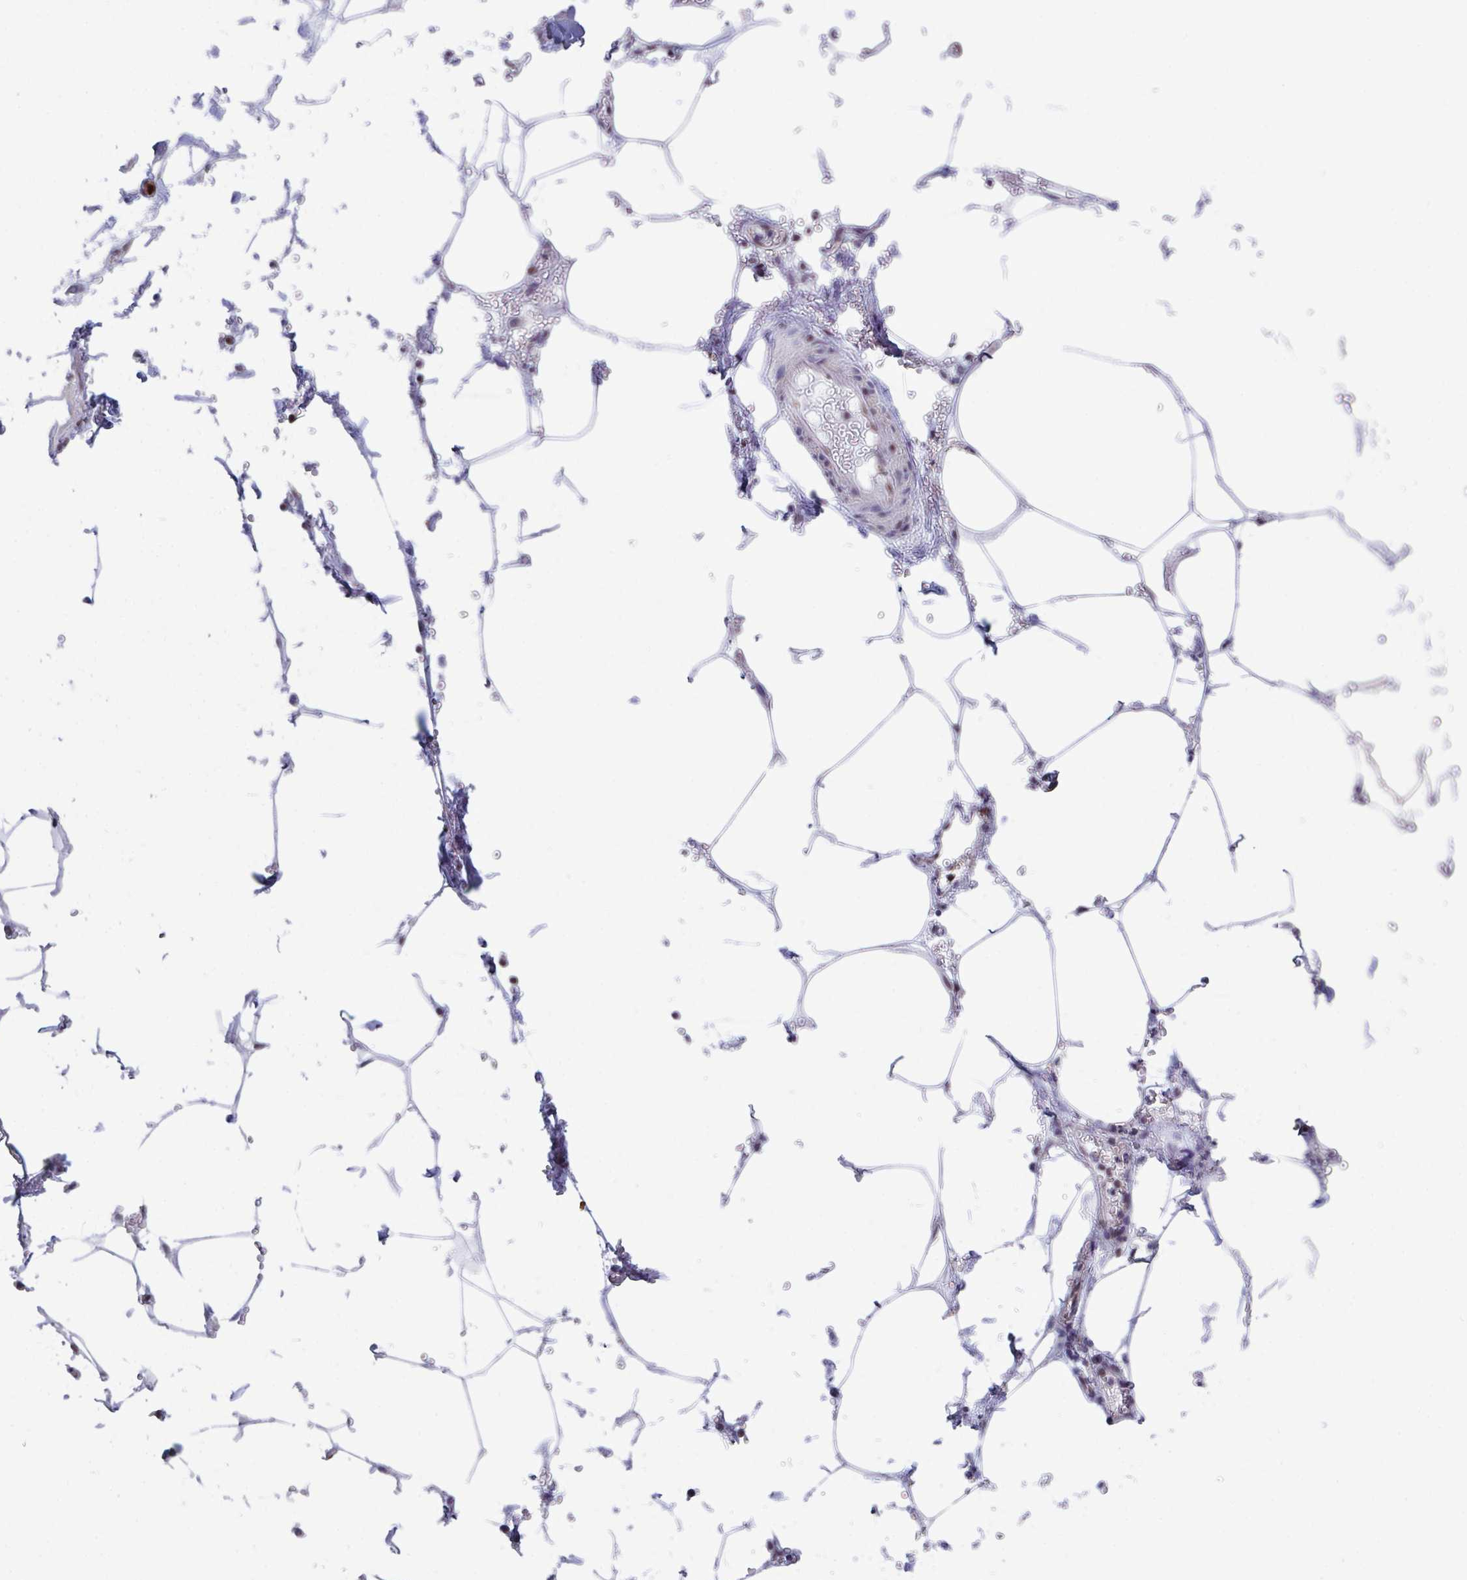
{"staining": {"intensity": "negative", "quantity": "none", "location": "none"}, "tissue": "adipose tissue", "cell_type": "Adipocytes", "image_type": "normal", "snomed": [{"axis": "morphology", "description": "Normal tissue, NOS"}, {"axis": "topography", "description": "Urinary bladder"}, {"axis": "topography", "description": "Peripheral nerve tissue"}], "caption": "Immunohistochemistry histopathology image of unremarkable human adipose tissue stained for a protein (brown), which reveals no positivity in adipocytes.", "gene": "PELI1", "patient": {"sex": "male", "age": 55}}